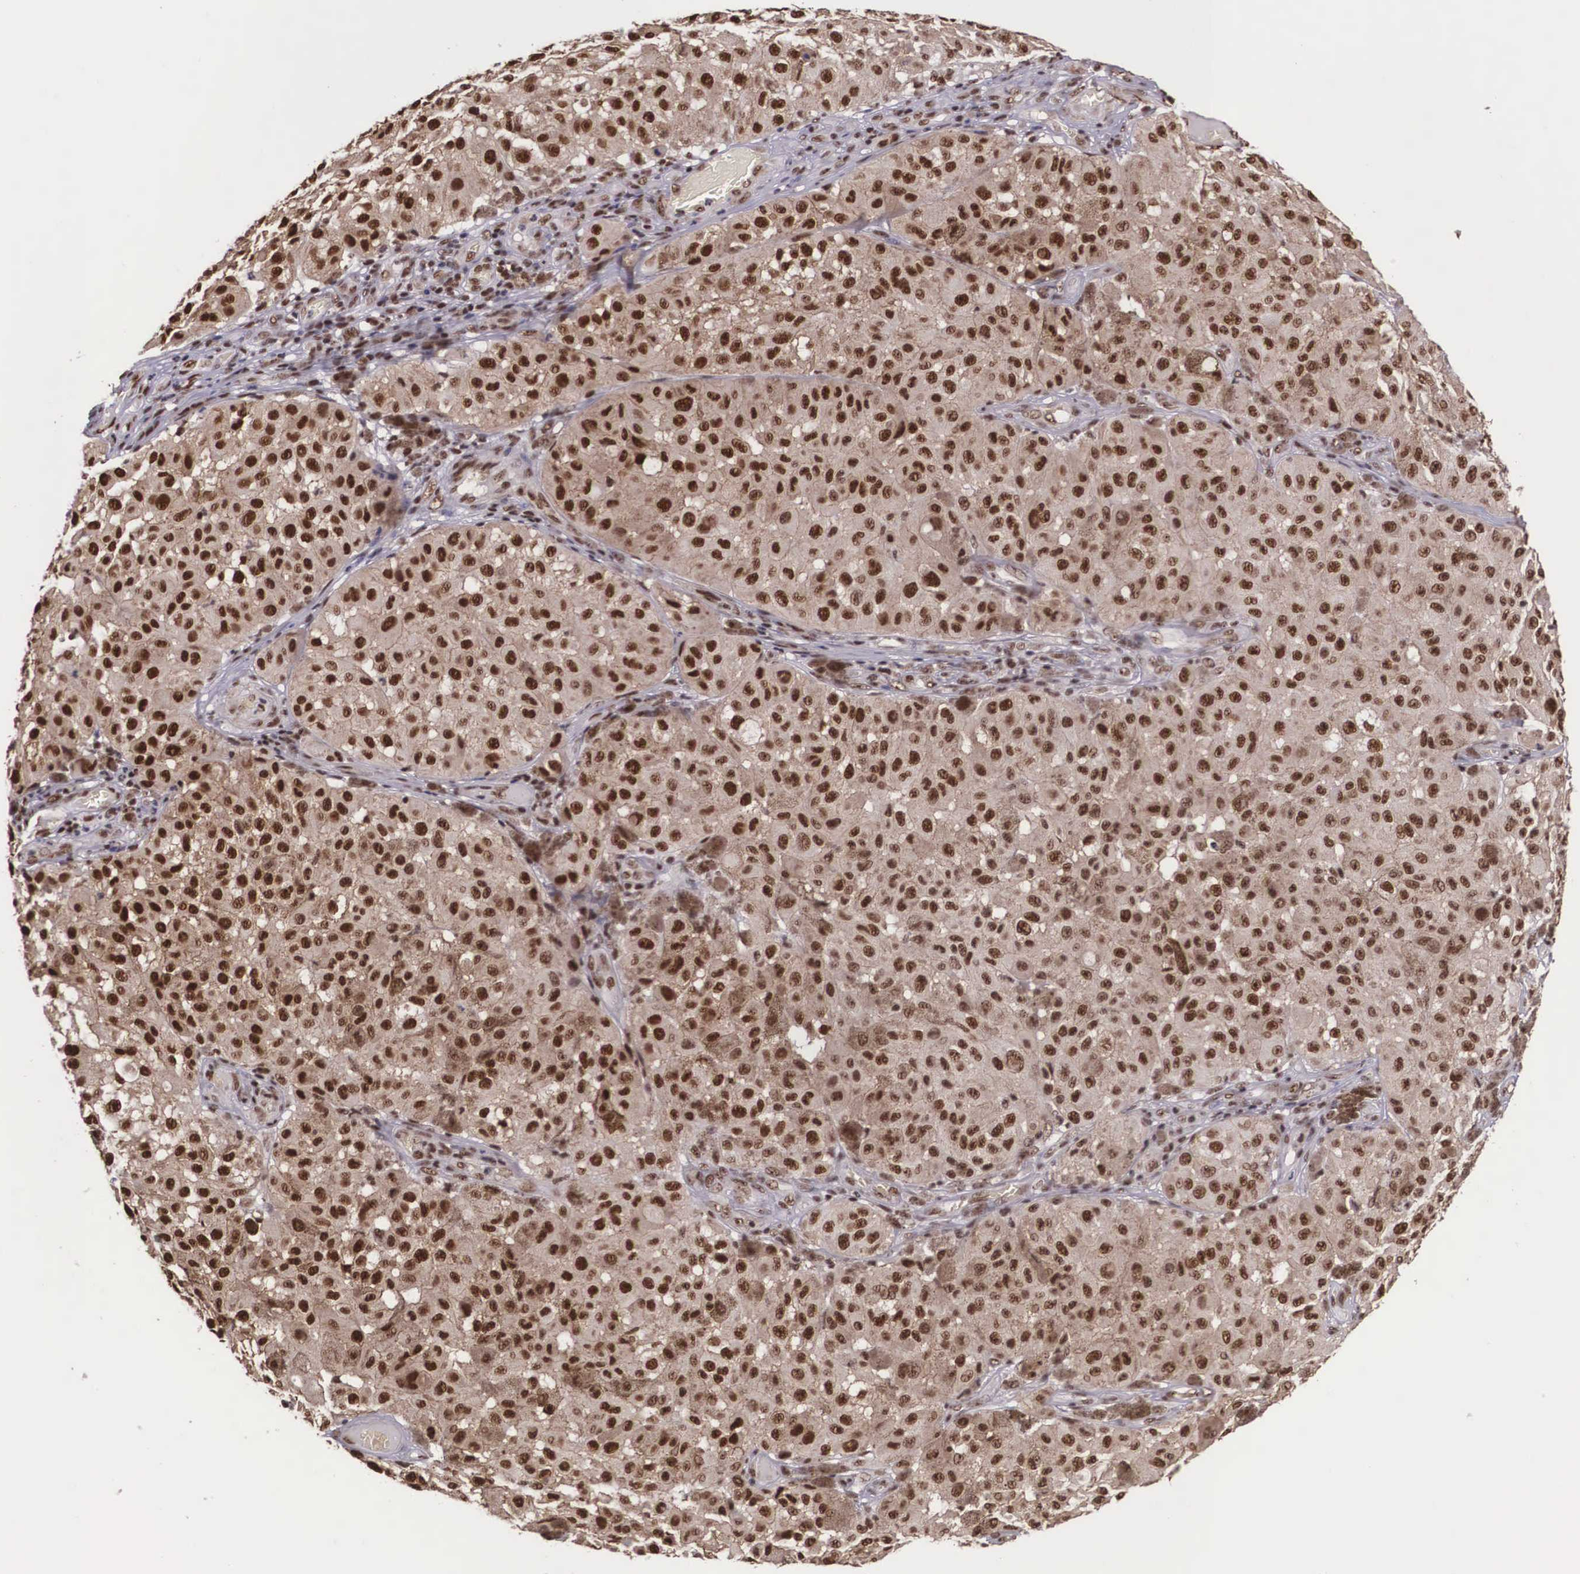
{"staining": {"intensity": "strong", "quantity": ">75%", "location": "cytoplasmic/membranous,nuclear"}, "tissue": "melanoma", "cell_type": "Tumor cells", "image_type": "cancer", "snomed": [{"axis": "morphology", "description": "Malignant melanoma, NOS"}, {"axis": "topography", "description": "Skin"}], "caption": "Malignant melanoma stained with a brown dye shows strong cytoplasmic/membranous and nuclear positive positivity in approximately >75% of tumor cells.", "gene": "POLR2F", "patient": {"sex": "female", "age": 64}}